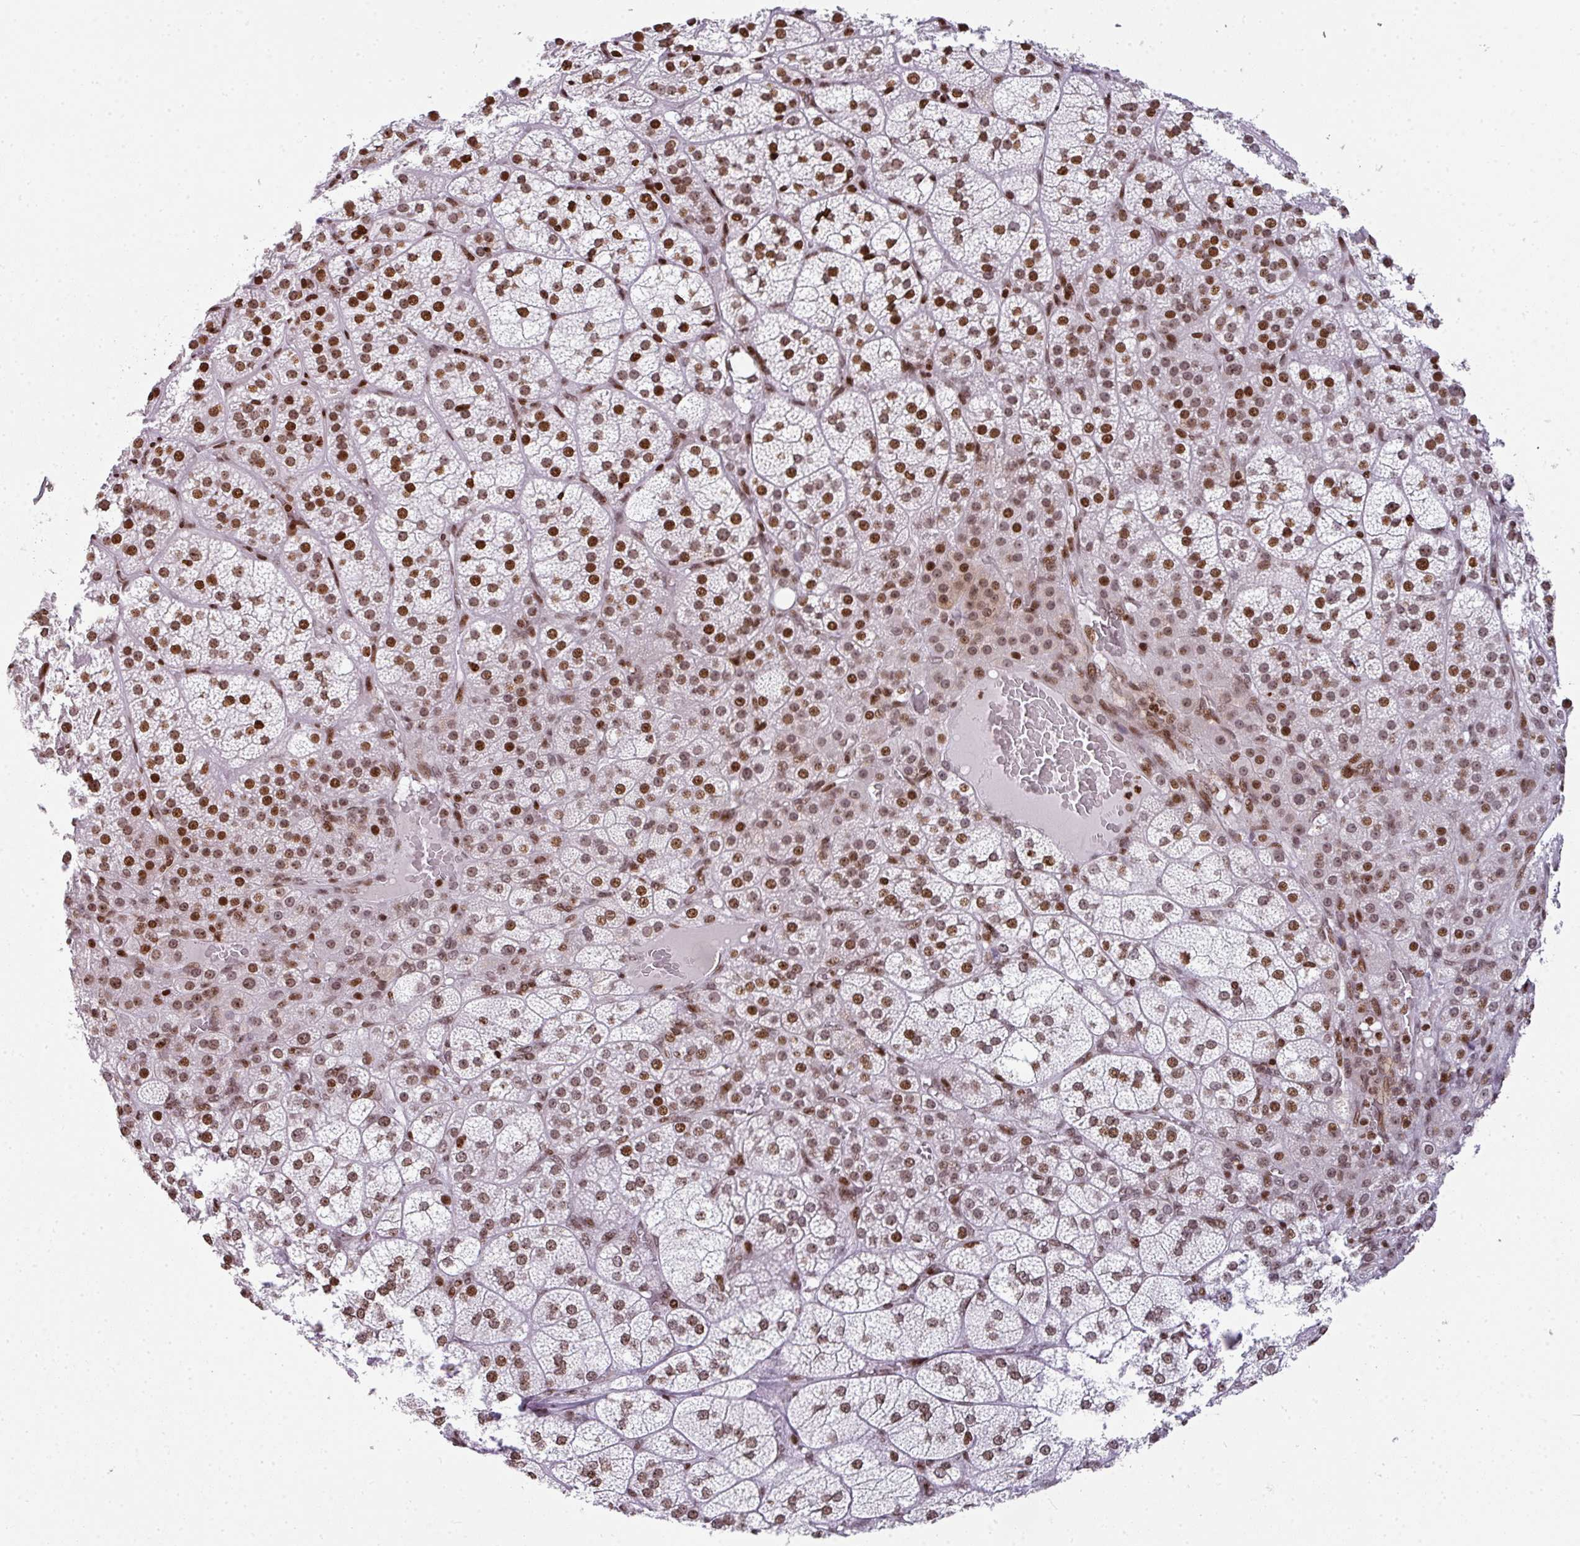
{"staining": {"intensity": "strong", "quantity": ">75%", "location": "nuclear"}, "tissue": "adrenal gland", "cell_type": "Glandular cells", "image_type": "normal", "snomed": [{"axis": "morphology", "description": "Normal tissue, NOS"}, {"axis": "topography", "description": "Adrenal gland"}], "caption": "This image demonstrates immunohistochemistry (IHC) staining of normal adrenal gland, with high strong nuclear staining in approximately >75% of glandular cells.", "gene": "RASL11A", "patient": {"sex": "female", "age": 60}}